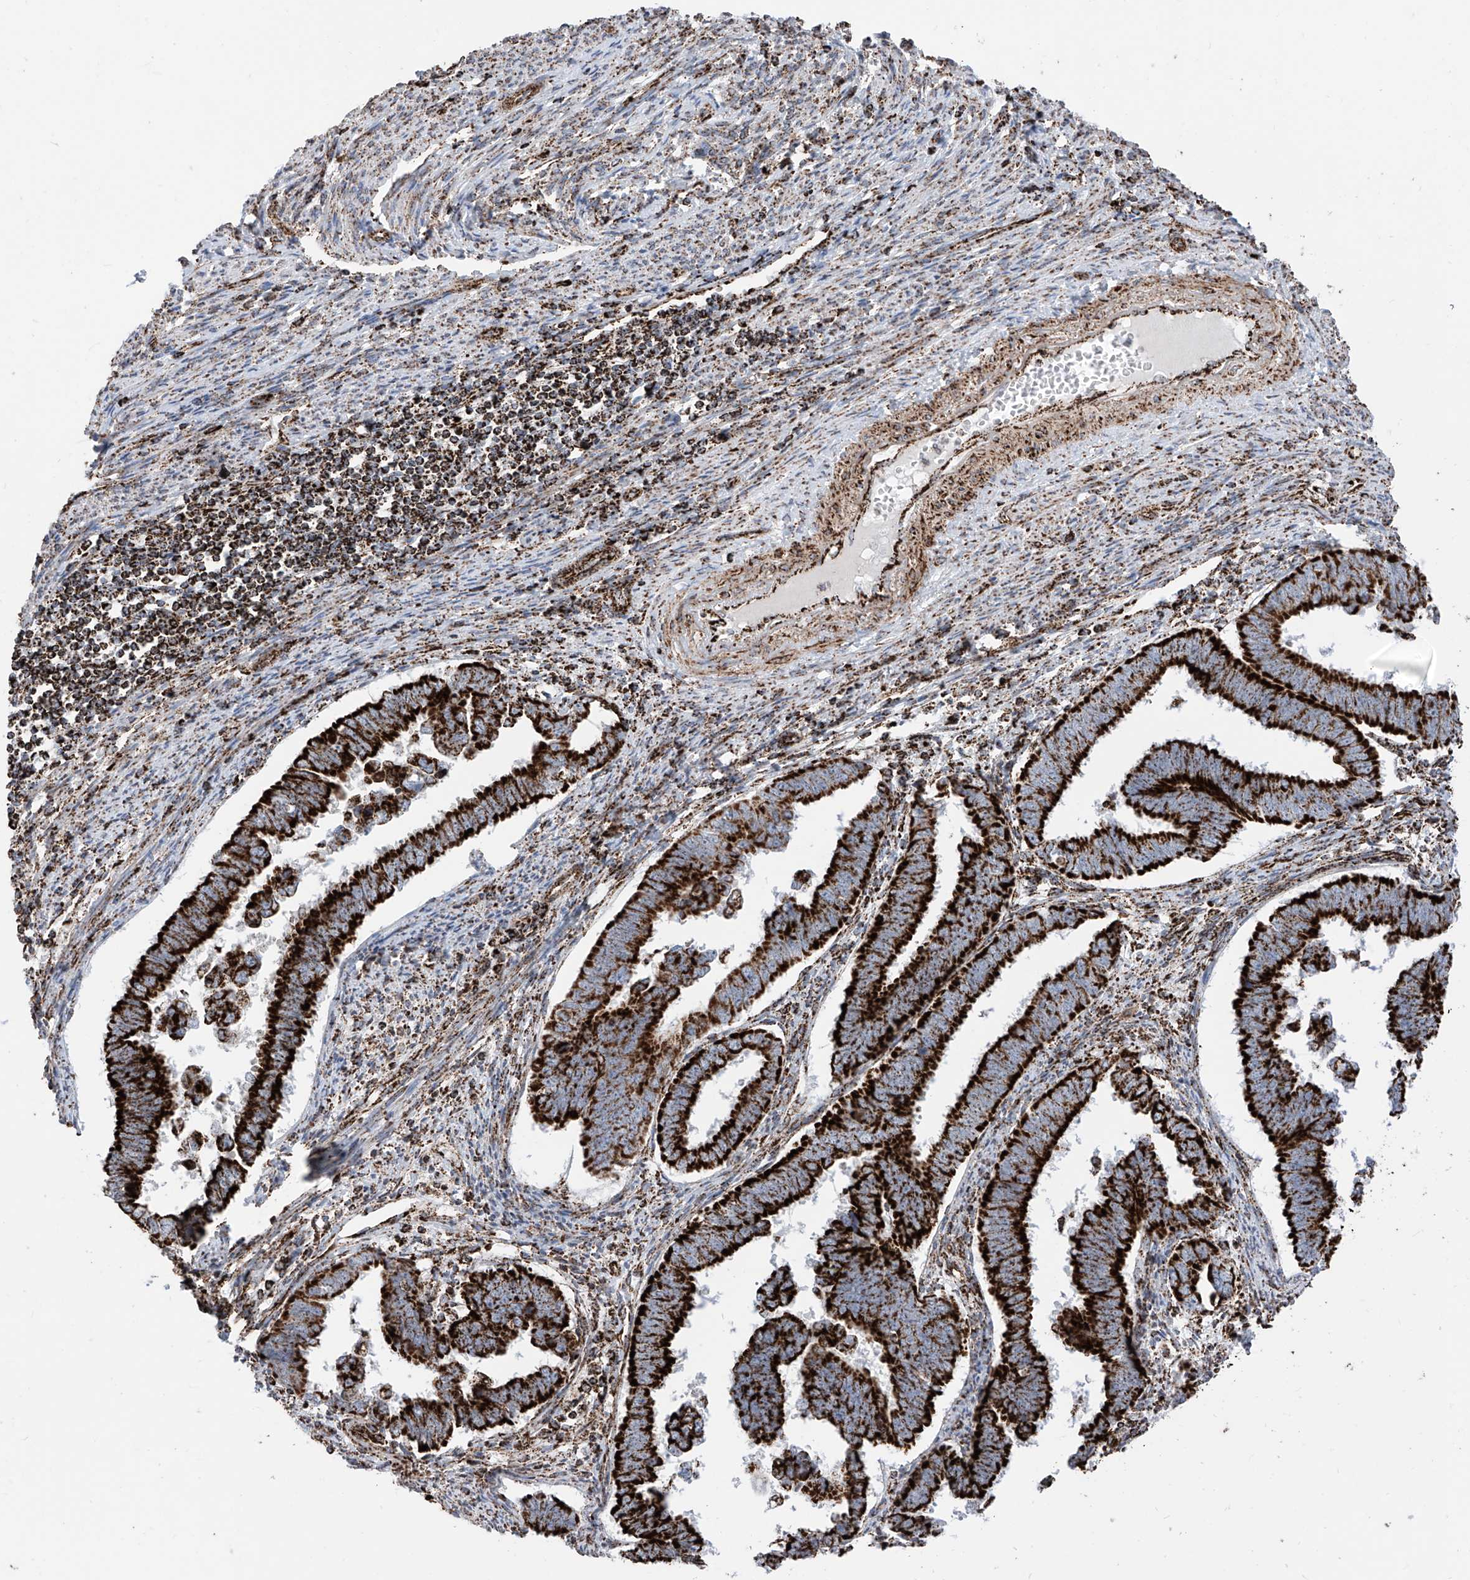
{"staining": {"intensity": "strong", "quantity": ">75%", "location": "cytoplasmic/membranous"}, "tissue": "endometrial cancer", "cell_type": "Tumor cells", "image_type": "cancer", "snomed": [{"axis": "morphology", "description": "Adenocarcinoma, NOS"}, {"axis": "topography", "description": "Endometrium"}], "caption": "This histopathology image reveals immunohistochemistry staining of endometrial cancer, with high strong cytoplasmic/membranous staining in approximately >75% of tumor cells.", "gene": "COX5B", "patient": {"sex": "female", "age": 75}}